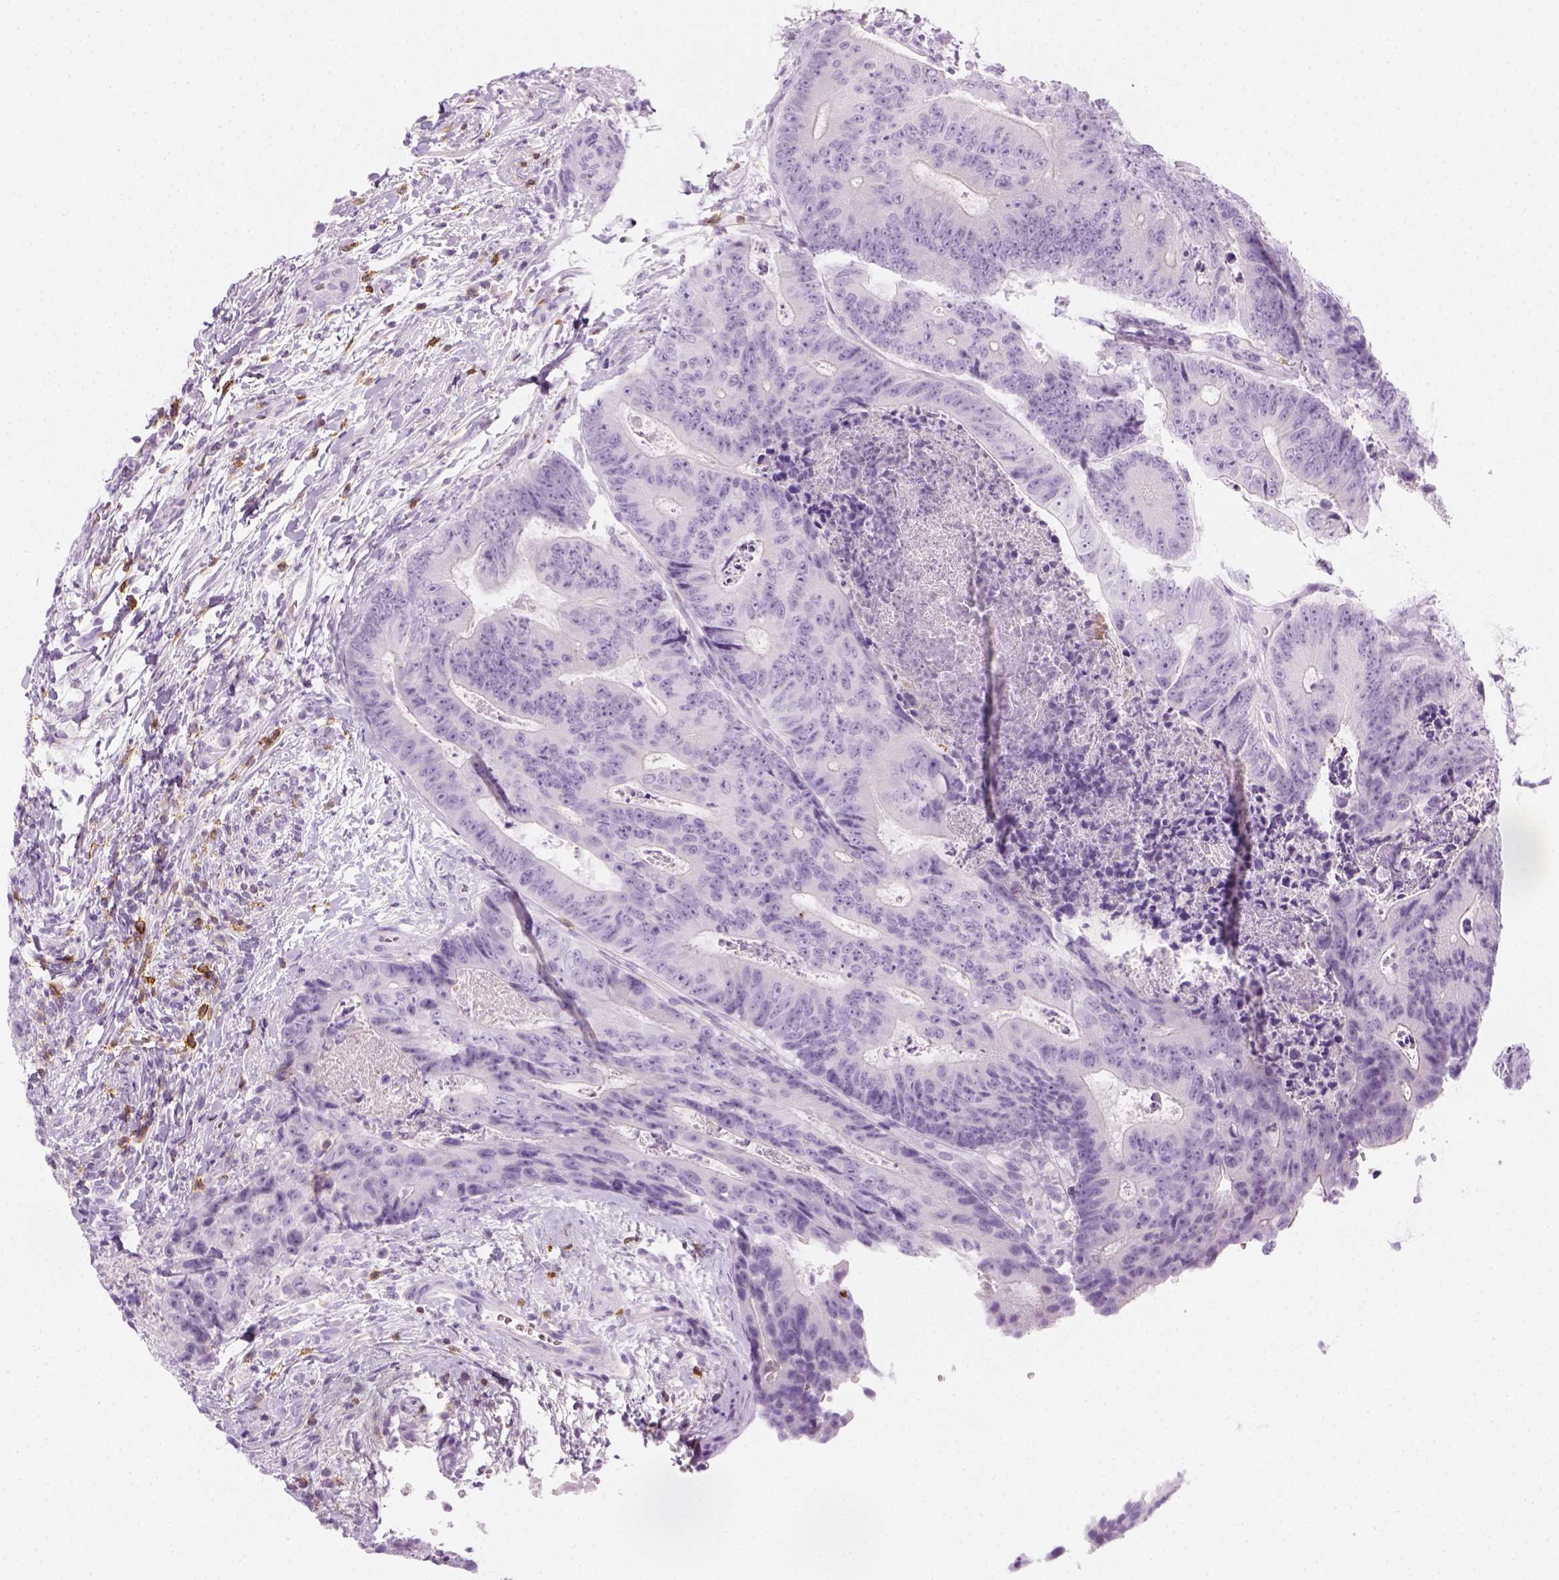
{"staining": {"intensity": "negative", "quantity": "none", "location": "none"}, "tissue": "colorectal cancer", "cell_type": "Tumor cells", "image_type": "cancer", "snomed": [{"axis": "morphology", "description": "Adenocarcinoma, NOS"}, {"axis": "topography", "description": "Colon"}], "caption": "IHC of human adenocarcinoma (colorectal) demonstrates no expression in tumor cells.", "gene": "AQP3", "patient": {"sex": "female", "age": 48}}